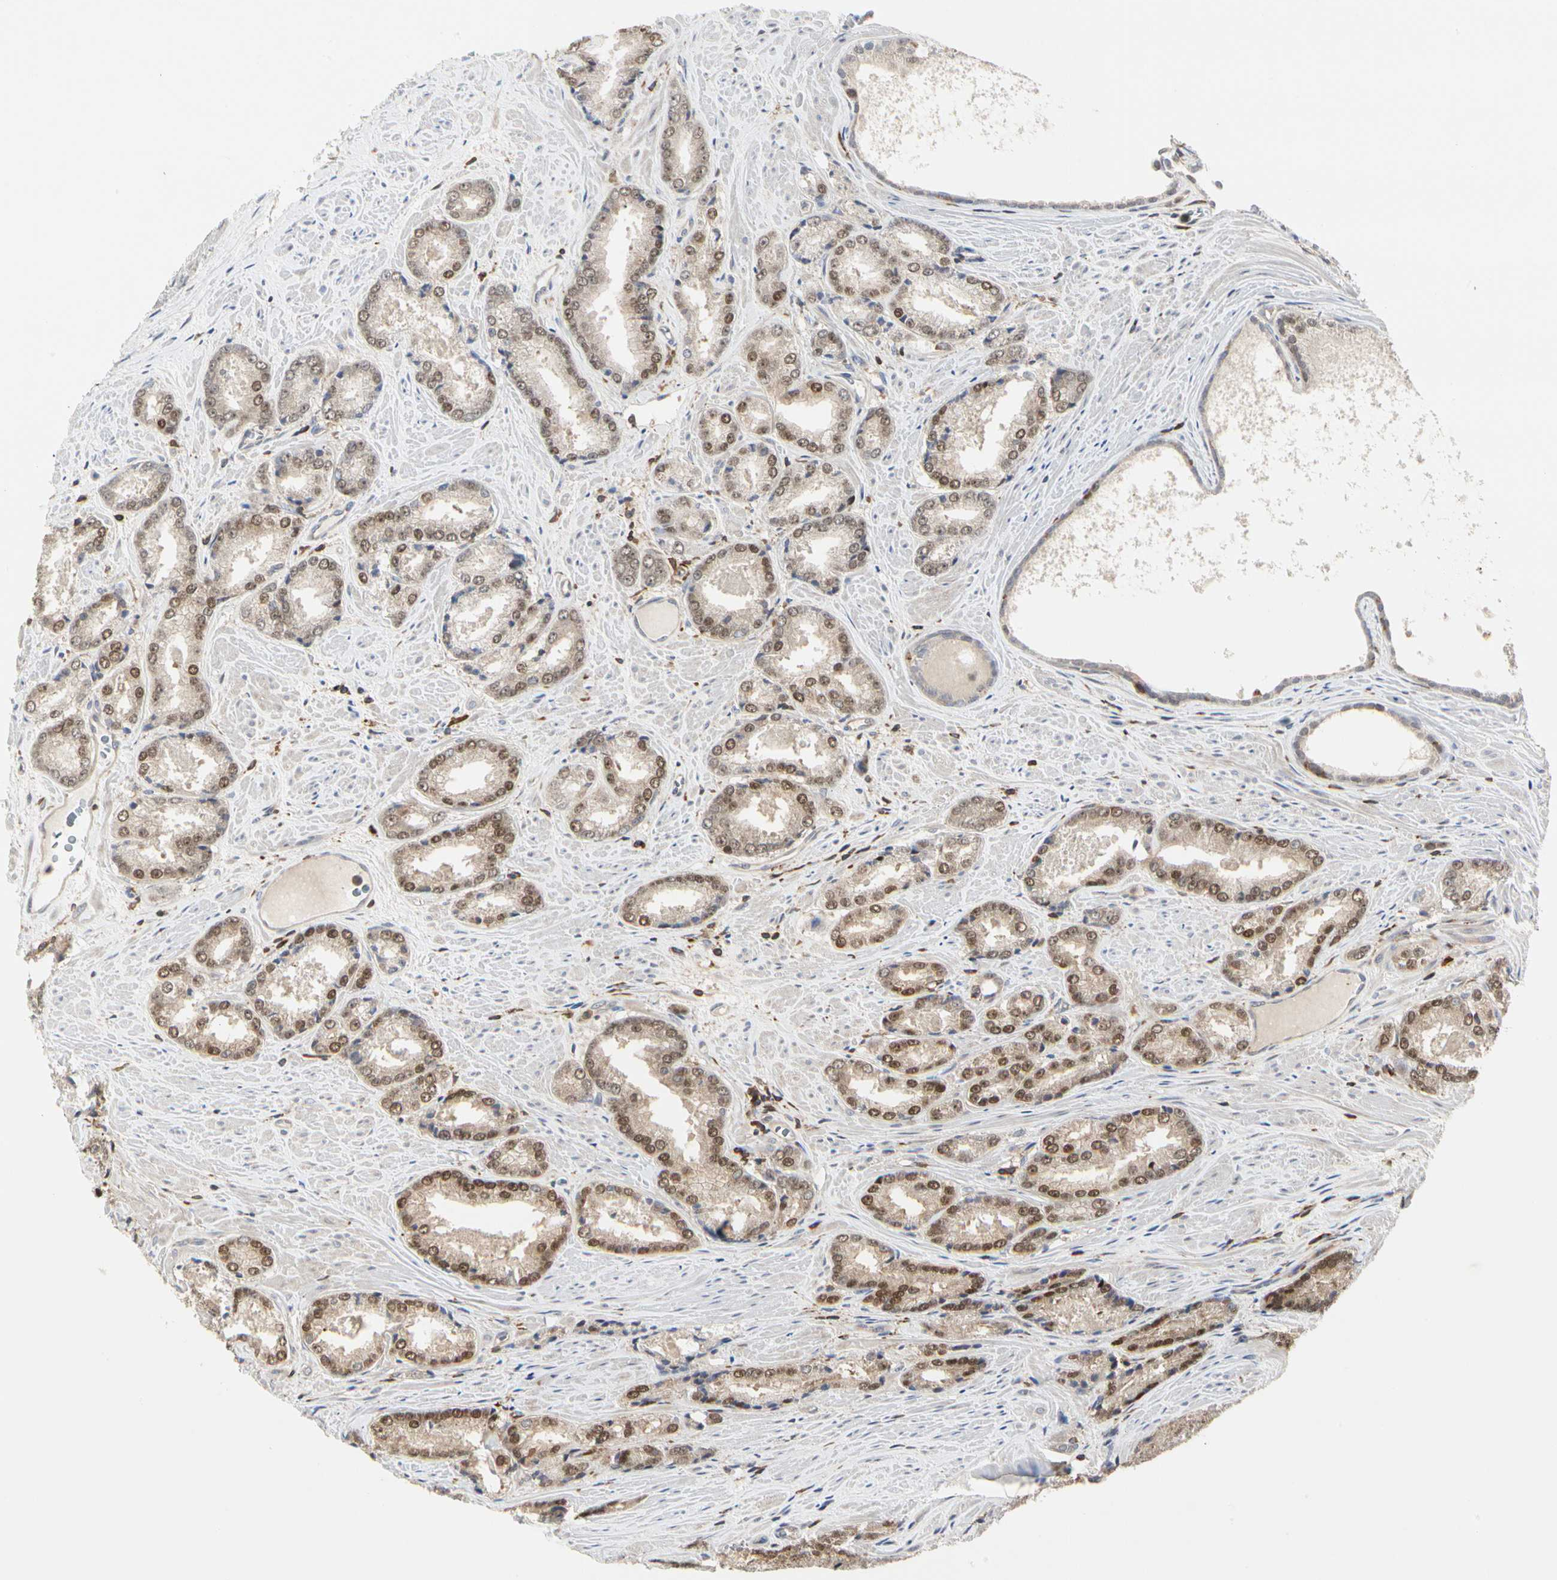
{"staining": {"intensity": "moderate", "quantity": "25%-75%", "location": "cytoplasmic/membranous,nuclear"}, "tissue": "prostate cancer", "cell_type": "Tumor cells", "image_type": "cancer", "snomed": [{"axis": "morphology", "description": "Adenocarcinoma, Low grade"}, {"axis": "topography", "description": "Prostate"}], "caption": "This is an image of IHC staining of prostate cancer, which shows moderate staining in the cytoplasmic/membranous and nuclear of tumor cells.", "gene": "NAPG", "patient": {"sex": "male", "age": 64}}